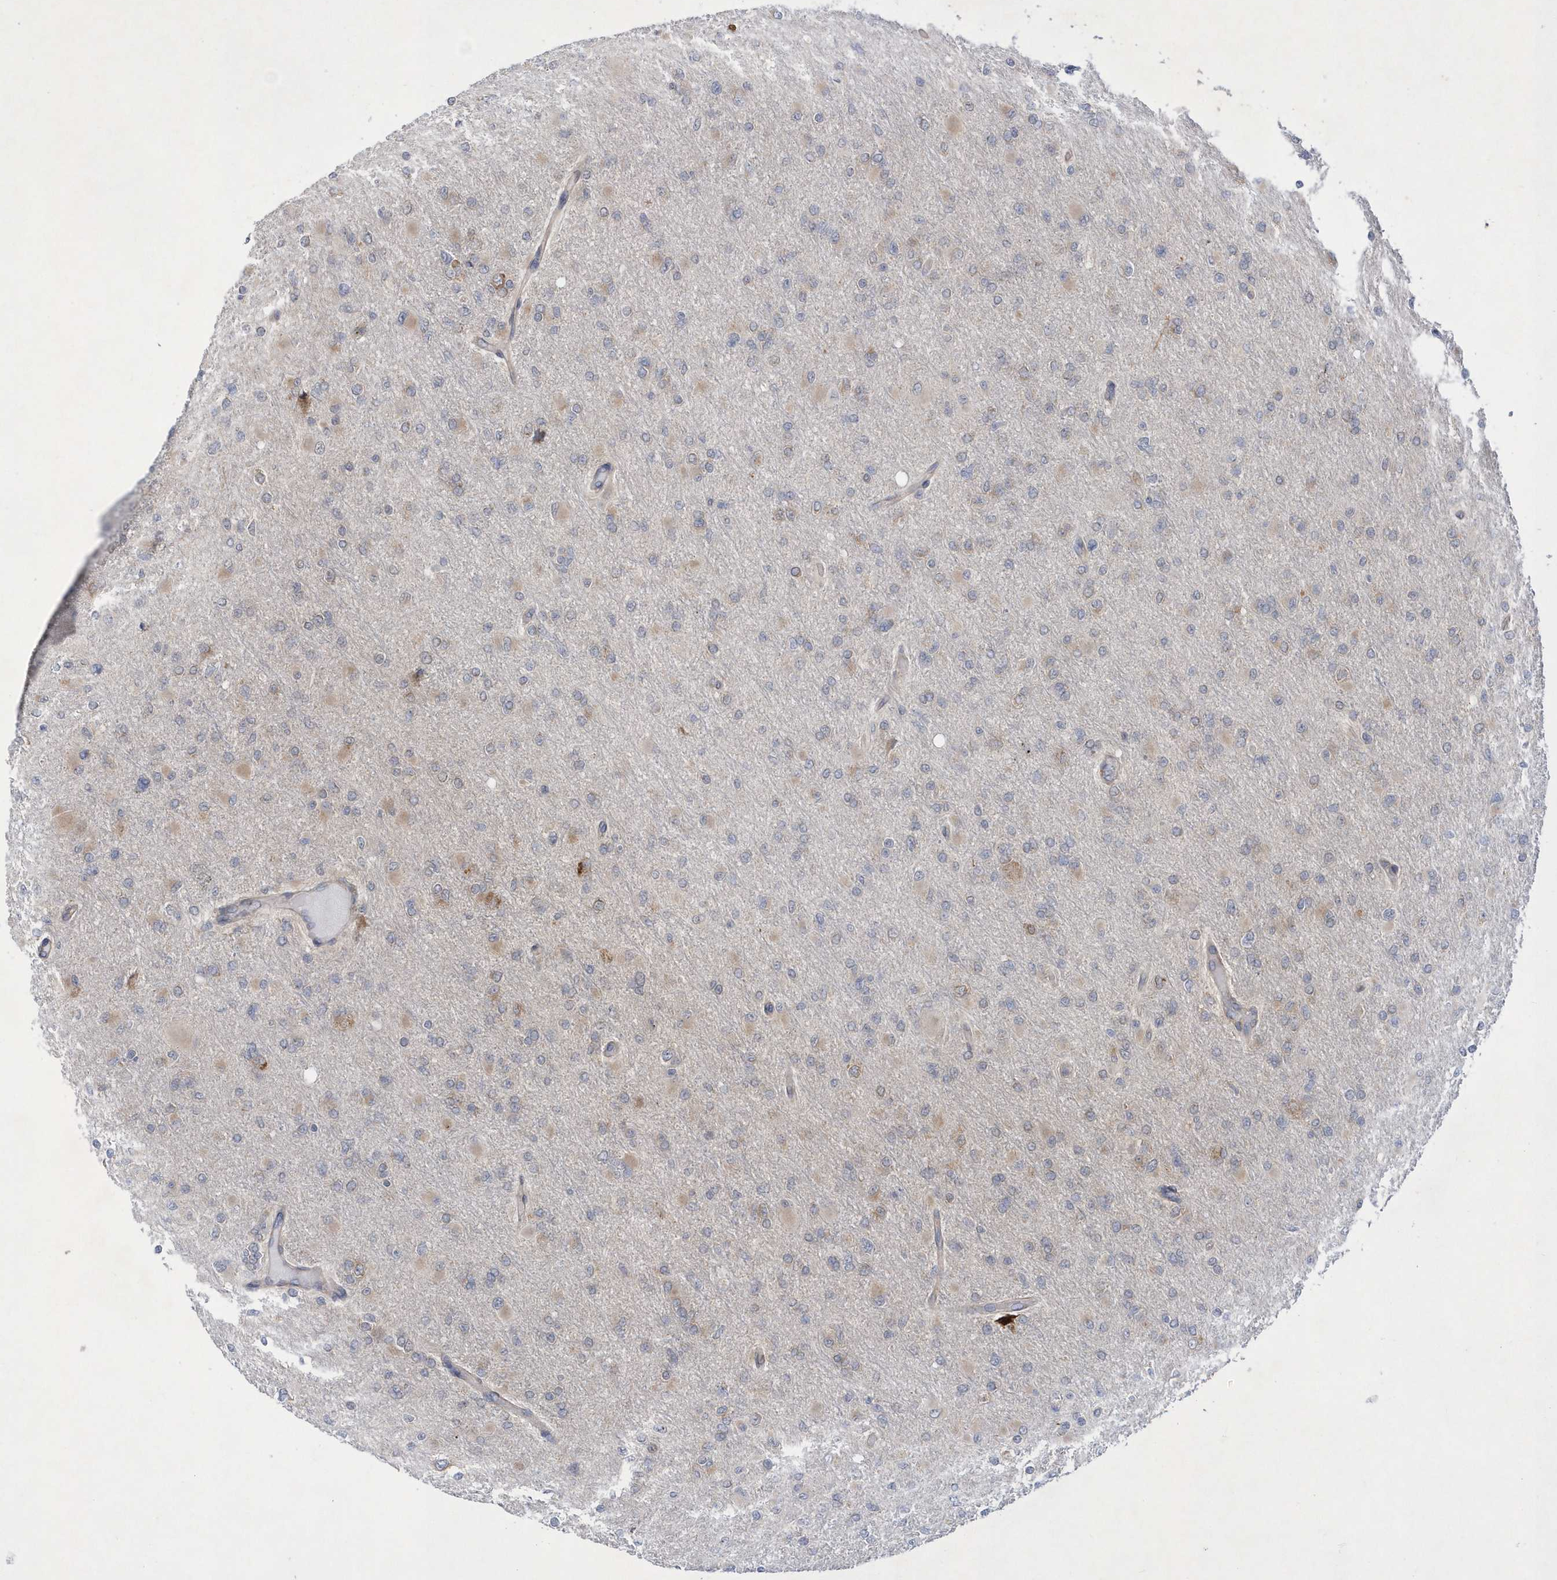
{"staining": {"intensity": "negative", "quantity": "none", "location": "none"}, "tissue": "glioma", "cell_type": "Tumor cells", "image_type": "cancer", "snomed": [{"axis": "morphology", "description": "Glioma, malignant, High grade"}, {"axis": "topography", "description": "Cerebral cortex"}], "caption": "The image exhibits no staining of tumor cells in malignant high-grade glioma. (DAB (3,3'-diaminobenzidine) immunohistochemistry visualized using brightfield microscopy, high magnification).", "gene": "MED31", "patient": {"sex": "female", "age": 36}}